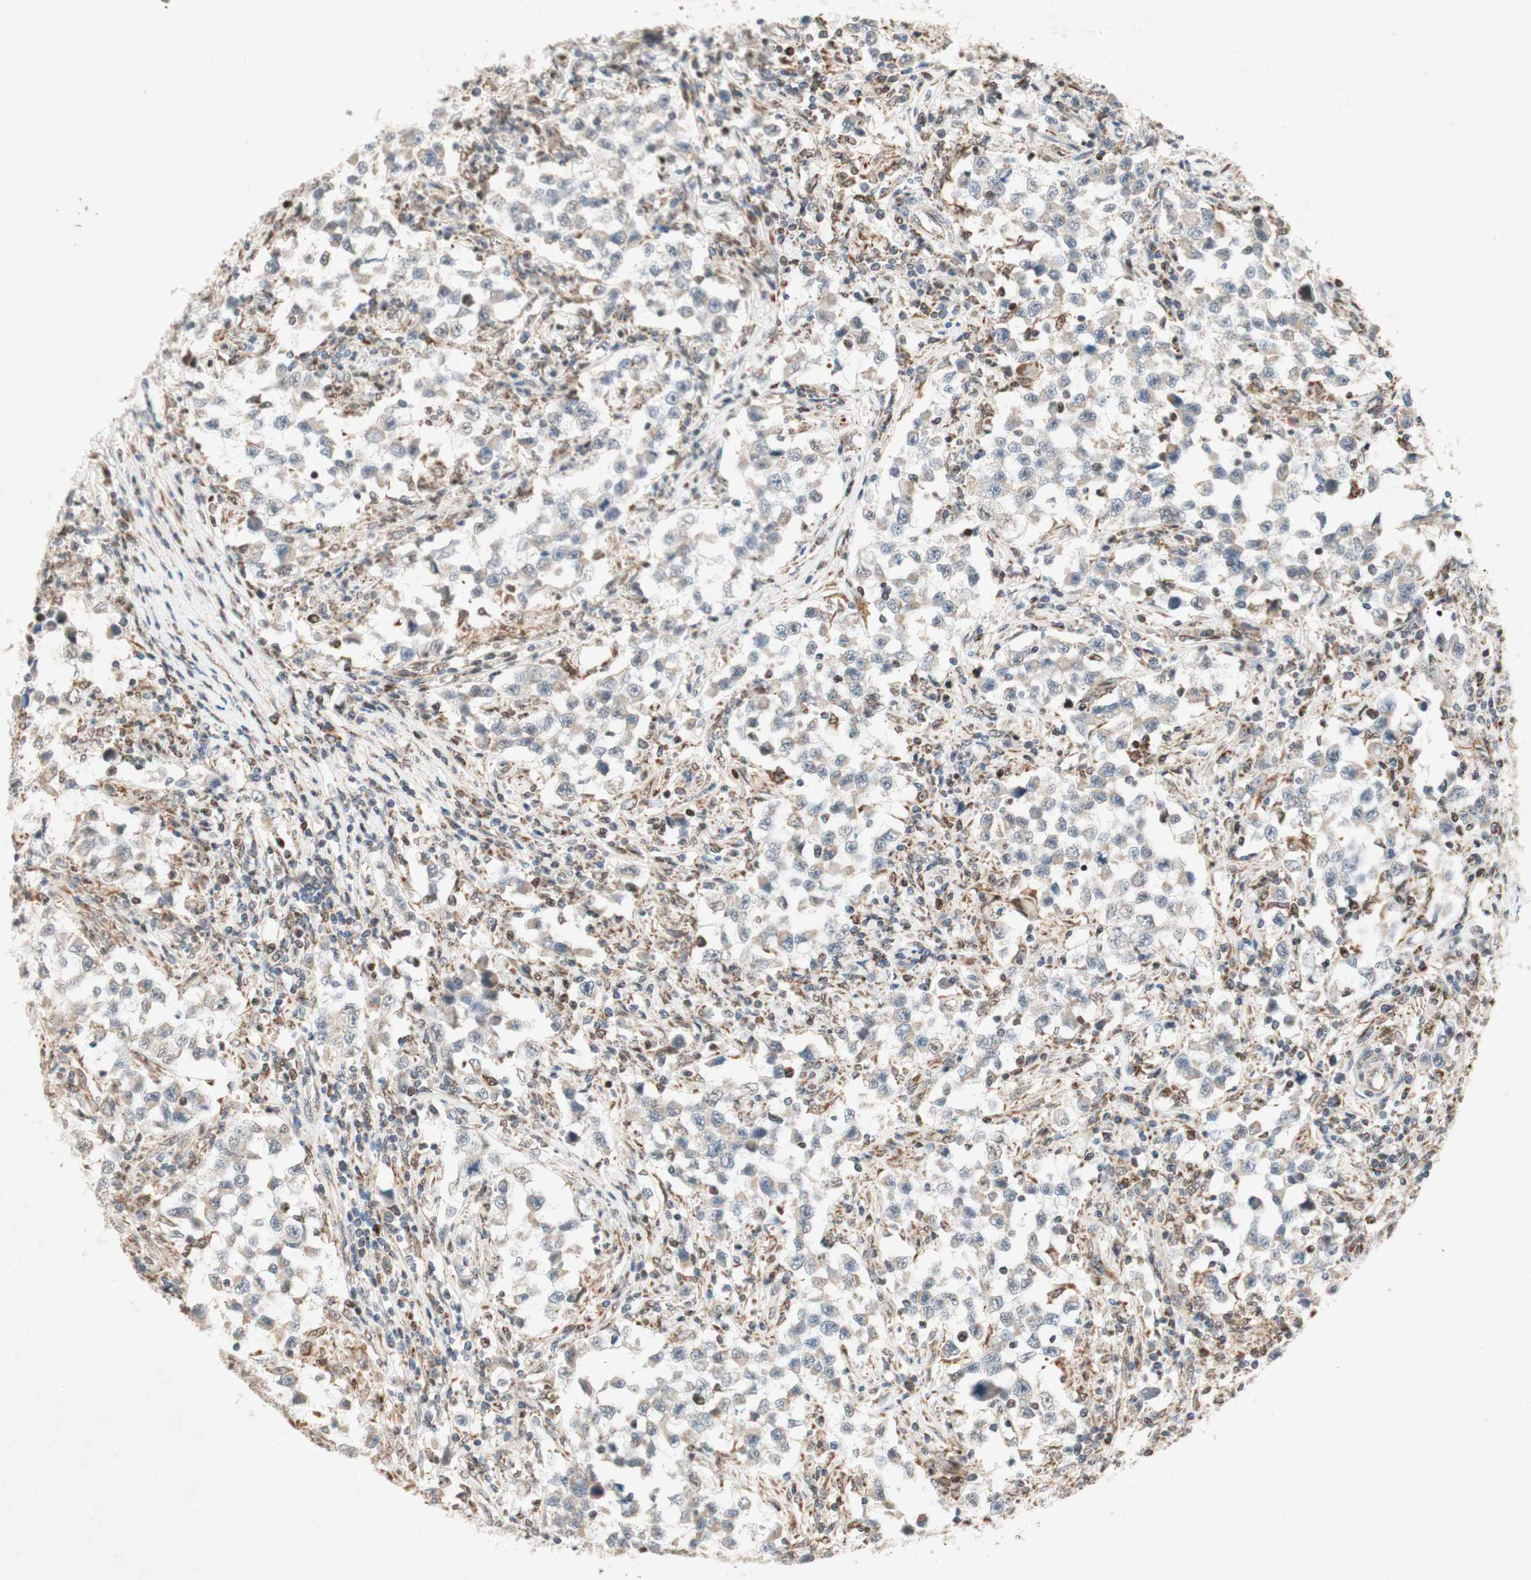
{"staining": {"intensity": "weak", "quantity": "25%-75%", "location": "cytoplasmic/membranous"}, "tissue": "testis cancer", "cell_type": "Tumor cells", "image_type": "cancer", "snomed": [{"axis": "morphology", "description": "Carcinoma, Embryonal, NOS"}, {"axis": "topography", "description": "Testis"}], "caption": "IHC histopathology image of neoplastic tissue: testis cancer stained using immunohistochemistry (IHC) displays low levels of weak protein expression localized specifically in the cytoplasmic/membranous of tumor cells, appearing as a cytoplasmic/membranous brown color.", "gene": "DNMT3A", "patient": {"sex": "male", "age": 21}}